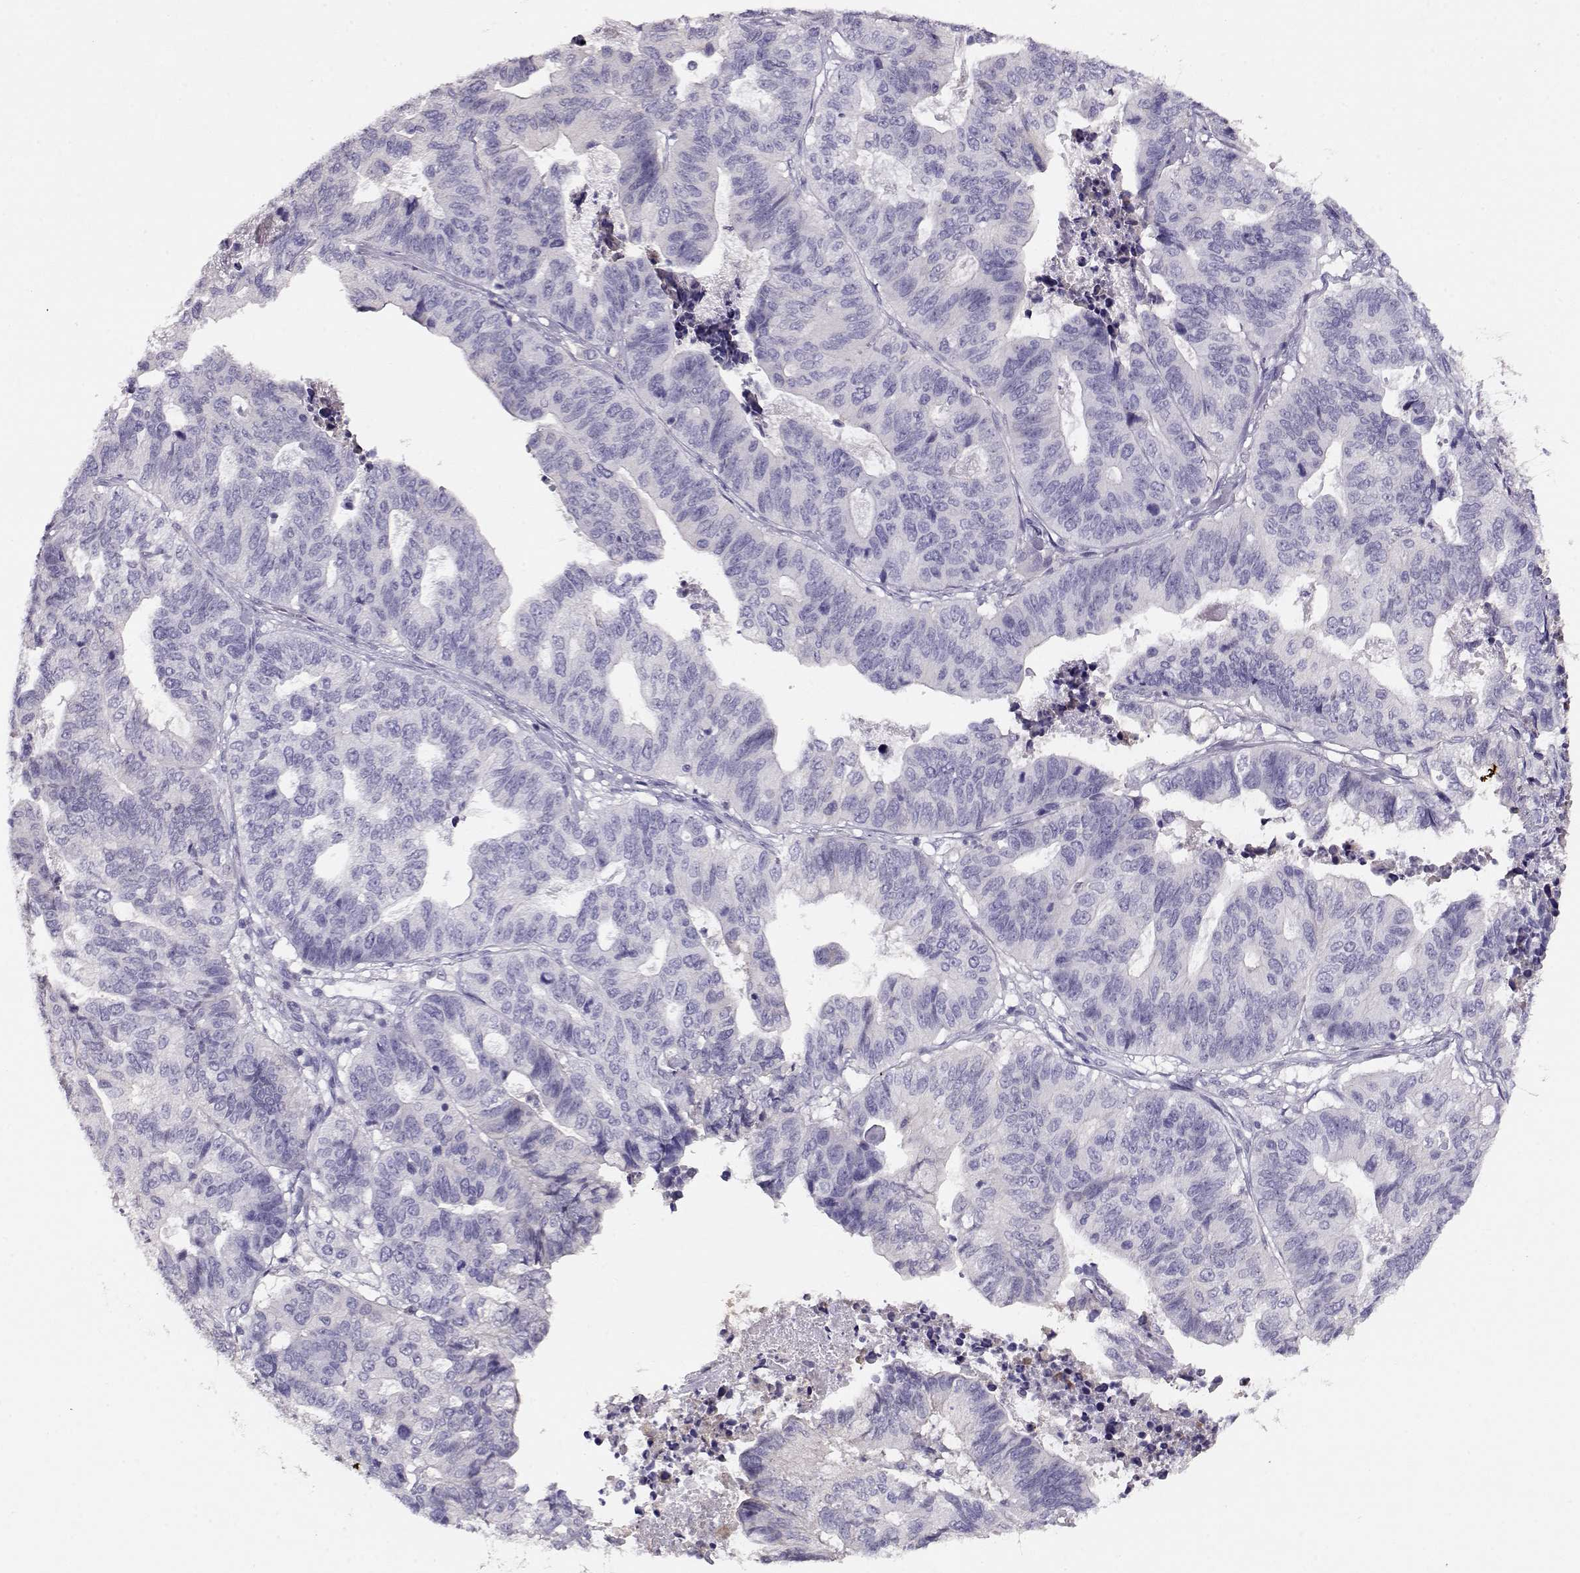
{"staining": {"intensity": "negative", "quantity": "none", "location": "none"}, "tissue": "stomach cancer", "cell_type": "Tumor cells", "image_type": "cancer", "snomed": [{"axis": "morphology", "description": "Adenocarcinoma, NOS"}, {"axis": "topography", "description": "Stomach, upper"}], "caption": "Stomach cancer was stained to show a protein in brown. There is no significant expression in tumor cells.", "gene": "NDRG4", "patient": {"sex": "female", "age": 67}}